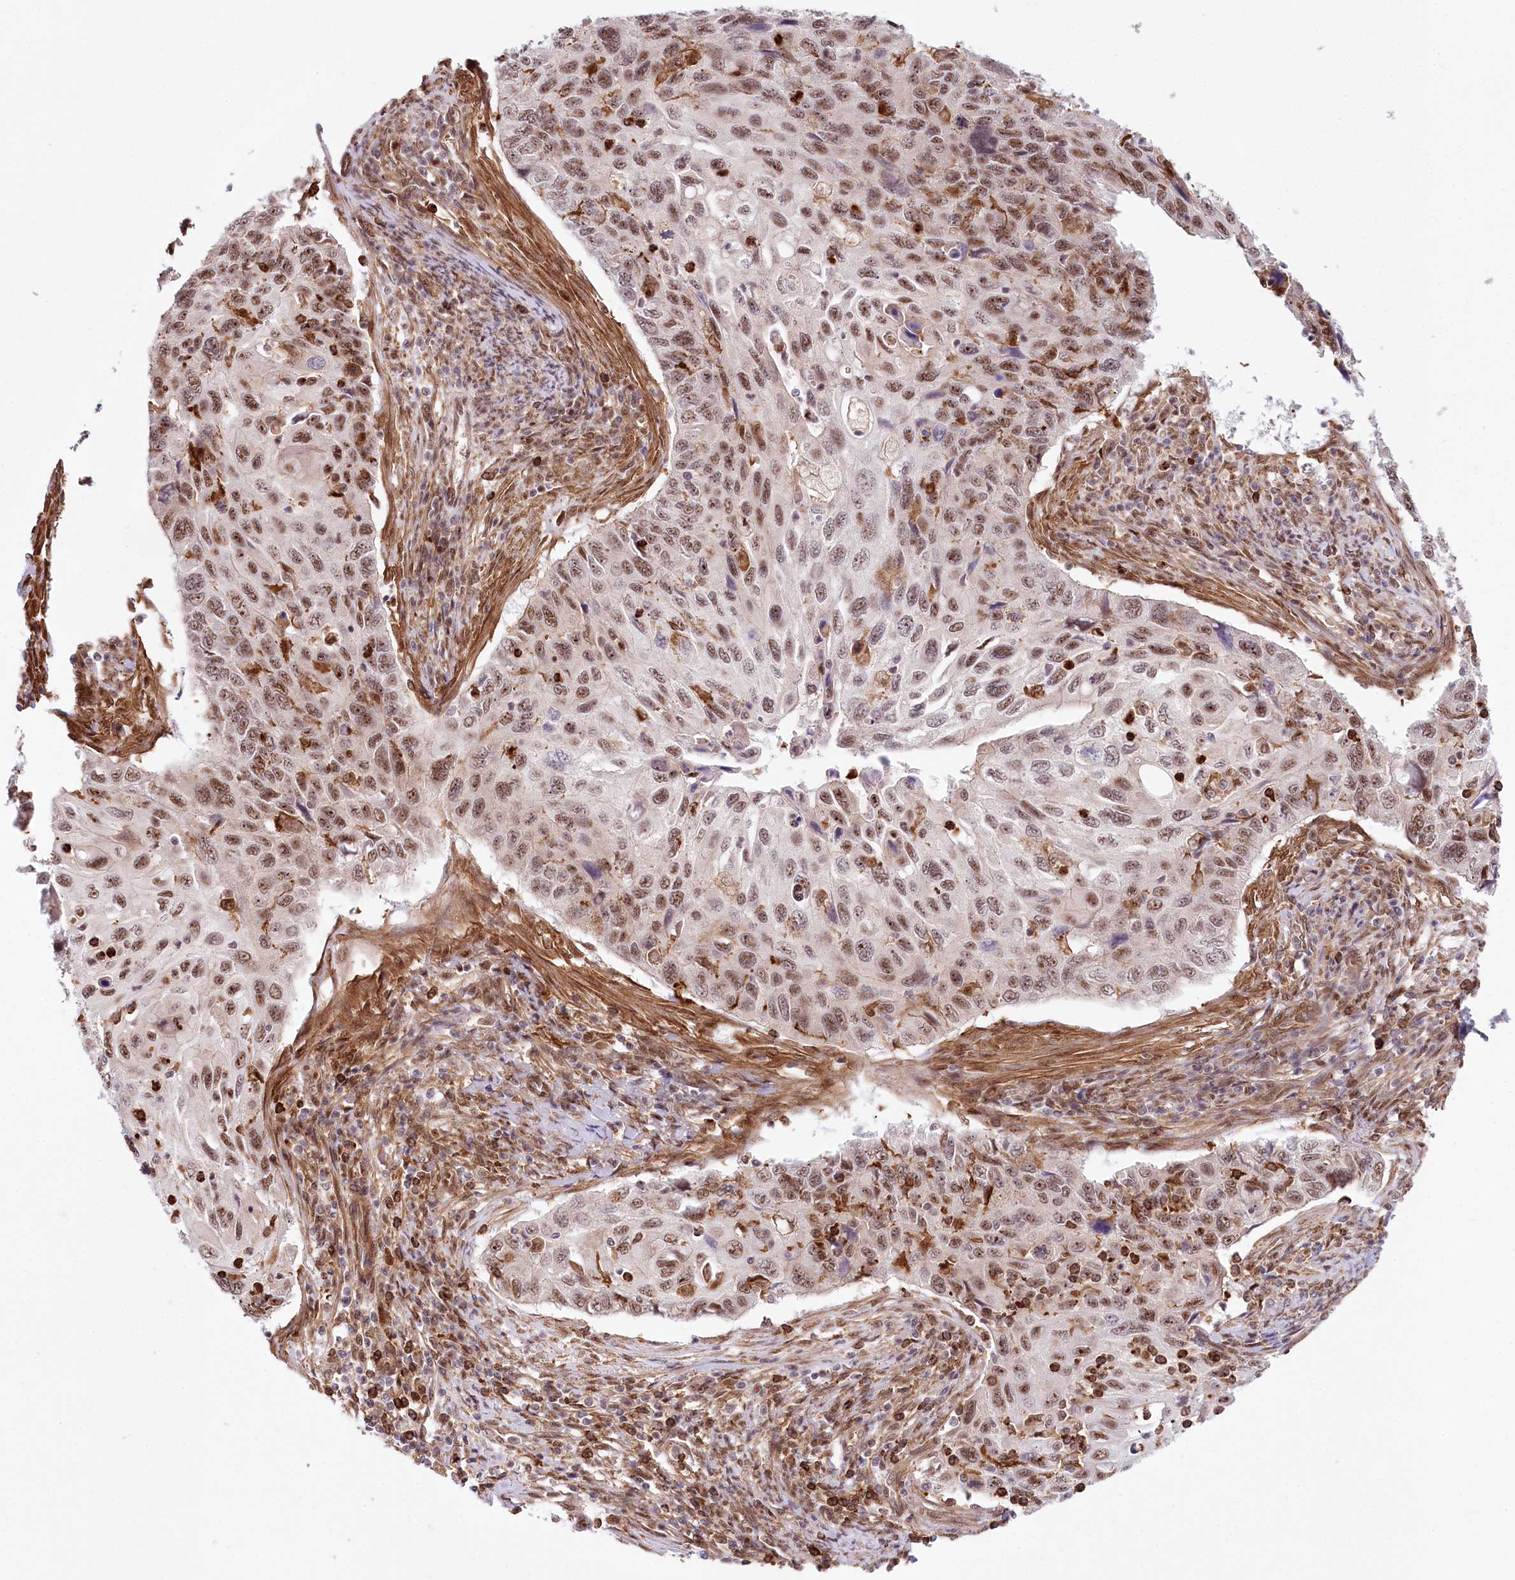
{"staining": {"intensity": "moderate", "quantity": ">75%", "location": "nuclear"}, "tissue": "cervical cancer", "cell_type": "Tumor cells", "image_type": "cancer", "snomed": [{"axis": "morphology", "description": "Squamous cell carcinoma, NOS"}, {"axis": "topography", "description": "Cervix"}], "caption": "Moderate nuclear positivity for a protein is identified in about >75% of tumor cells of cervical cancer using immunohistochemistry.", "gene": "TUBGCP2", "patient": {"sex": "female", "age": 70}}